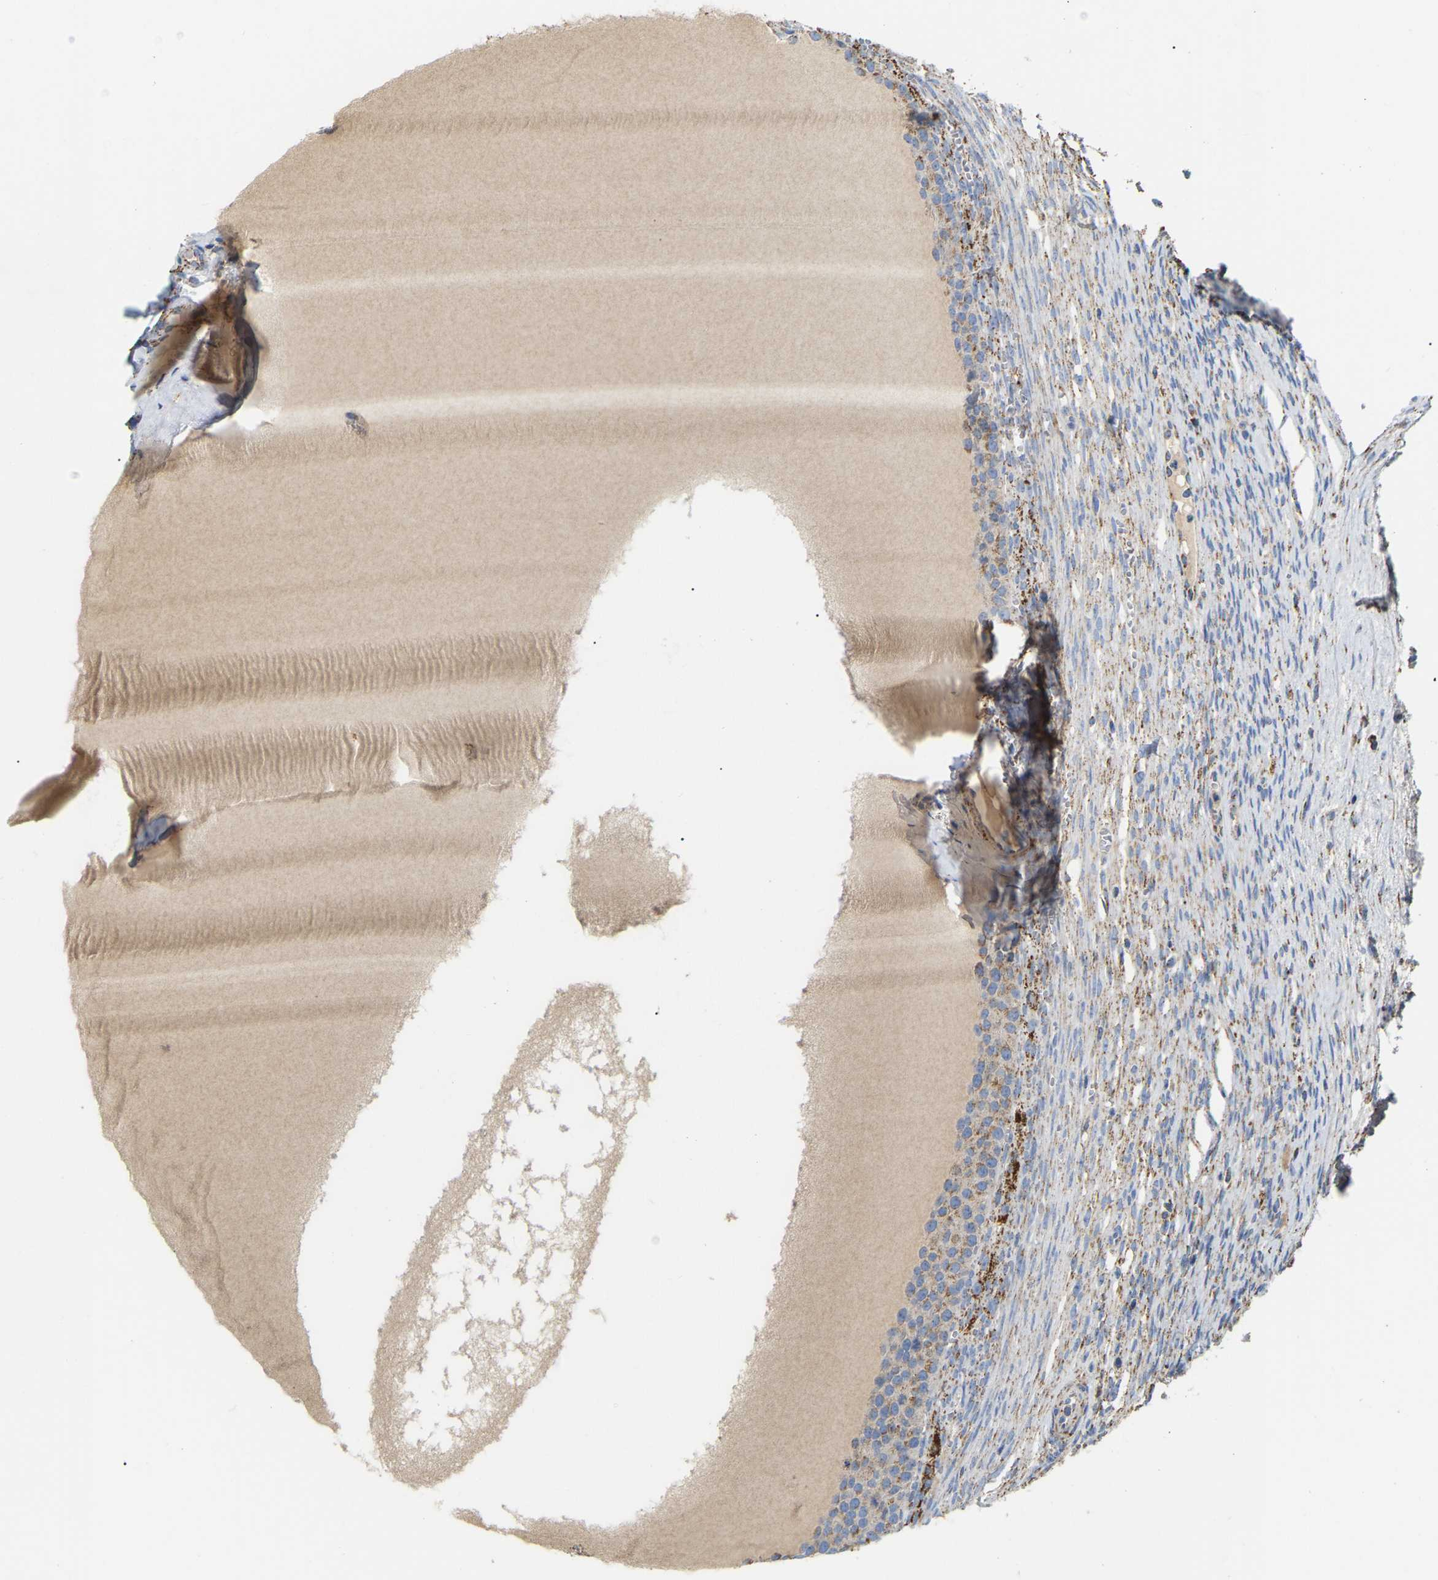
{"staining": {"intensity": "weak", "quantity": "25%-75%", "location": "cytoplasmic/membranous"}, "tissue": "ovary", "cell_type": "Follicle cells", "image_type": "normal", "snomed": [{"axis": "morphology", "description": "Normal tissue, NOS"}, {"axis": "topography", "description": "Ovary"}], "caption": "A low amount of weak cytoplasmic/membranous staining is identified in approximately 25%-75% of follicle cells in normal ovary.", "gene": "HIBADH", "patient": {"sex": "female", "age": 33}}